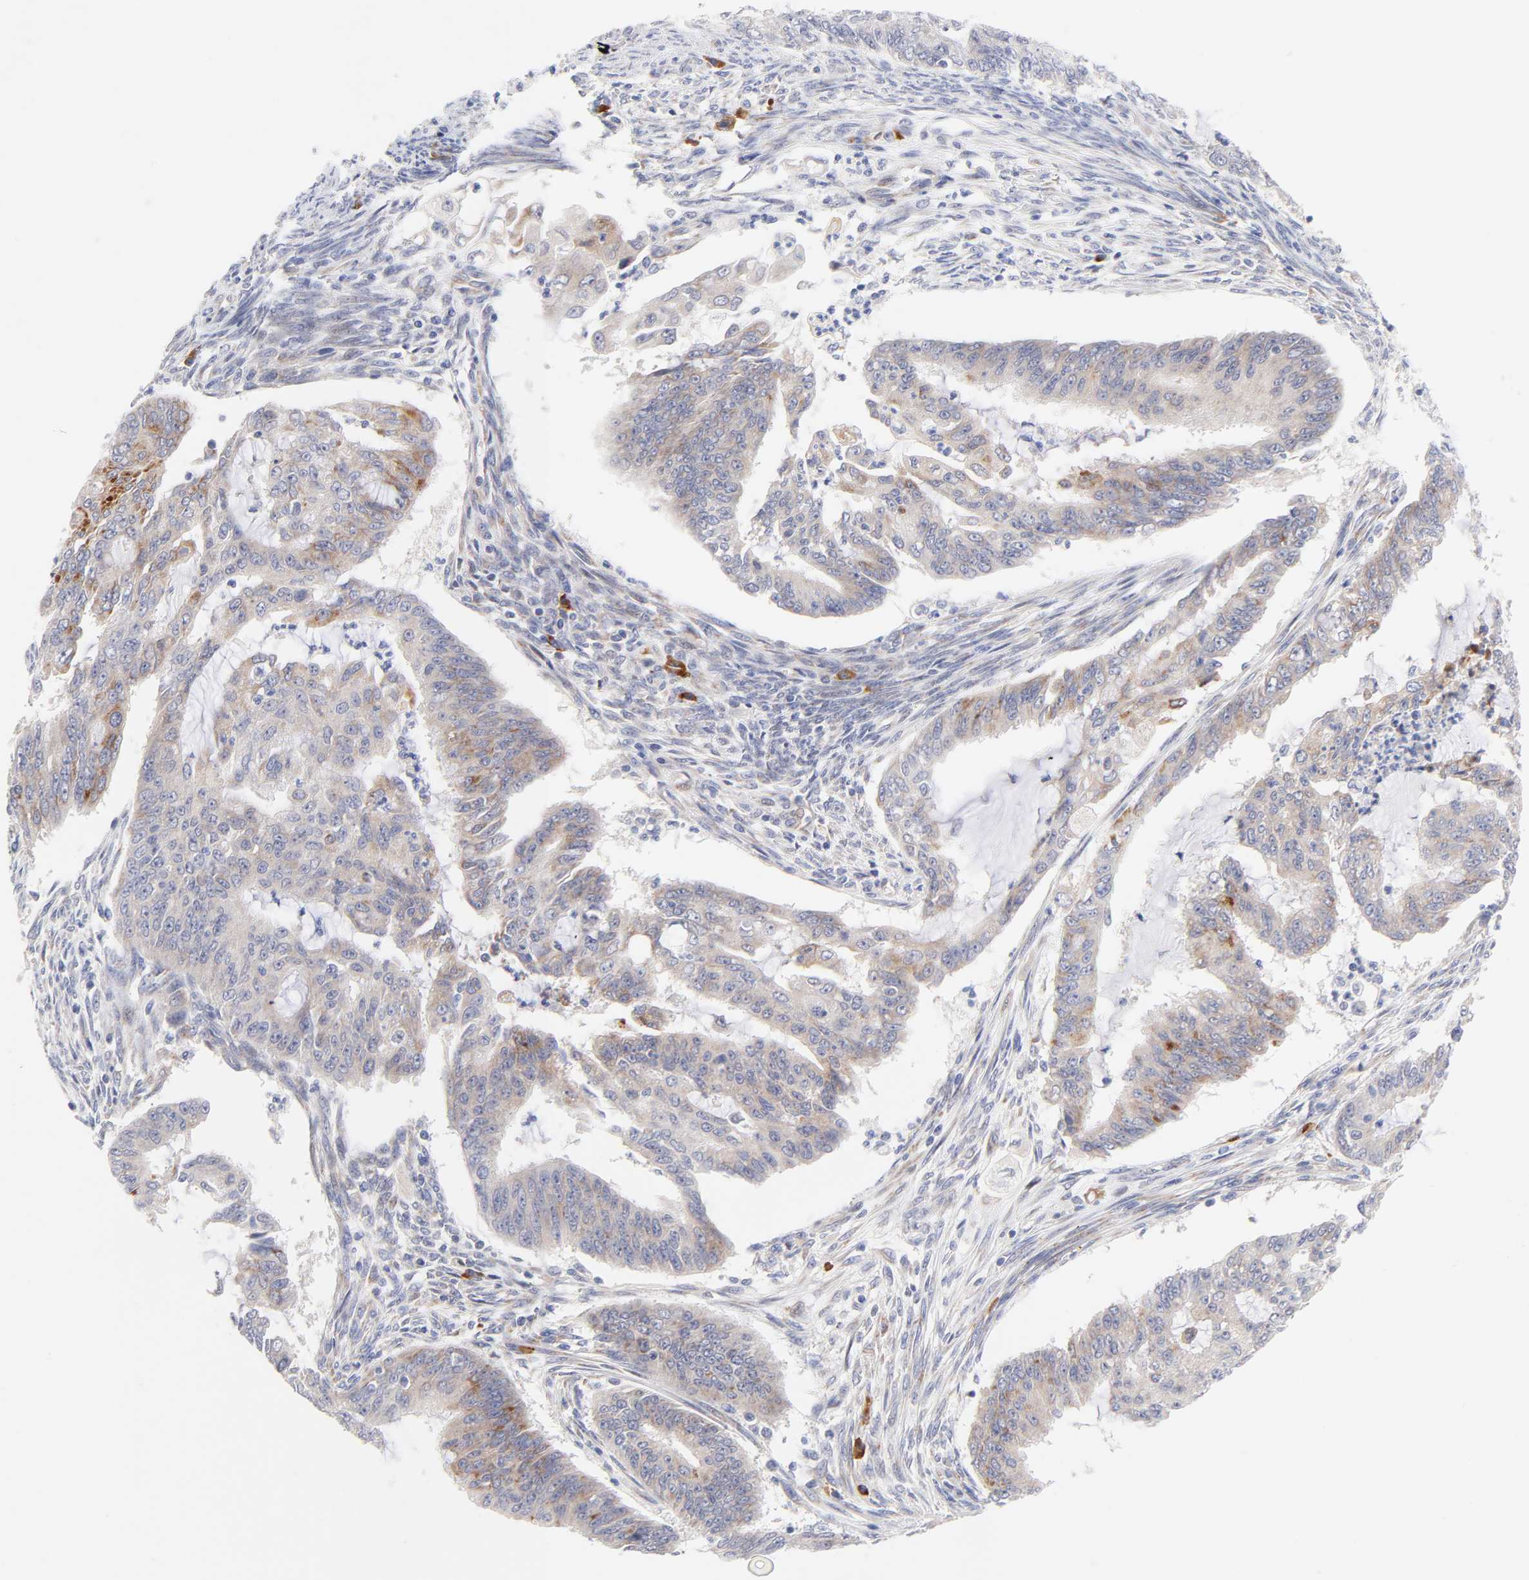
{"staining": {"intensity": "weak", "quantity": ">75%", "location": "cytoplasmic/membranous"}, "tissue": "endometrial cancer", "cell_type": "Tumor cells", "image_type": "cancer", "snomed": [{"axis": "morphology", "description": "Adenocarcinoma, NOS"}, {"axis": "topography", "description": "Endometrium"}], "caption": "Immunohistochemistry of human endometrial cancer exhibits low levels of weak cytoplasmic/membranous expression in about >75% of tumor cells.", "gene": "AFF2", "patient": {"sex": "female", "age": 75}}